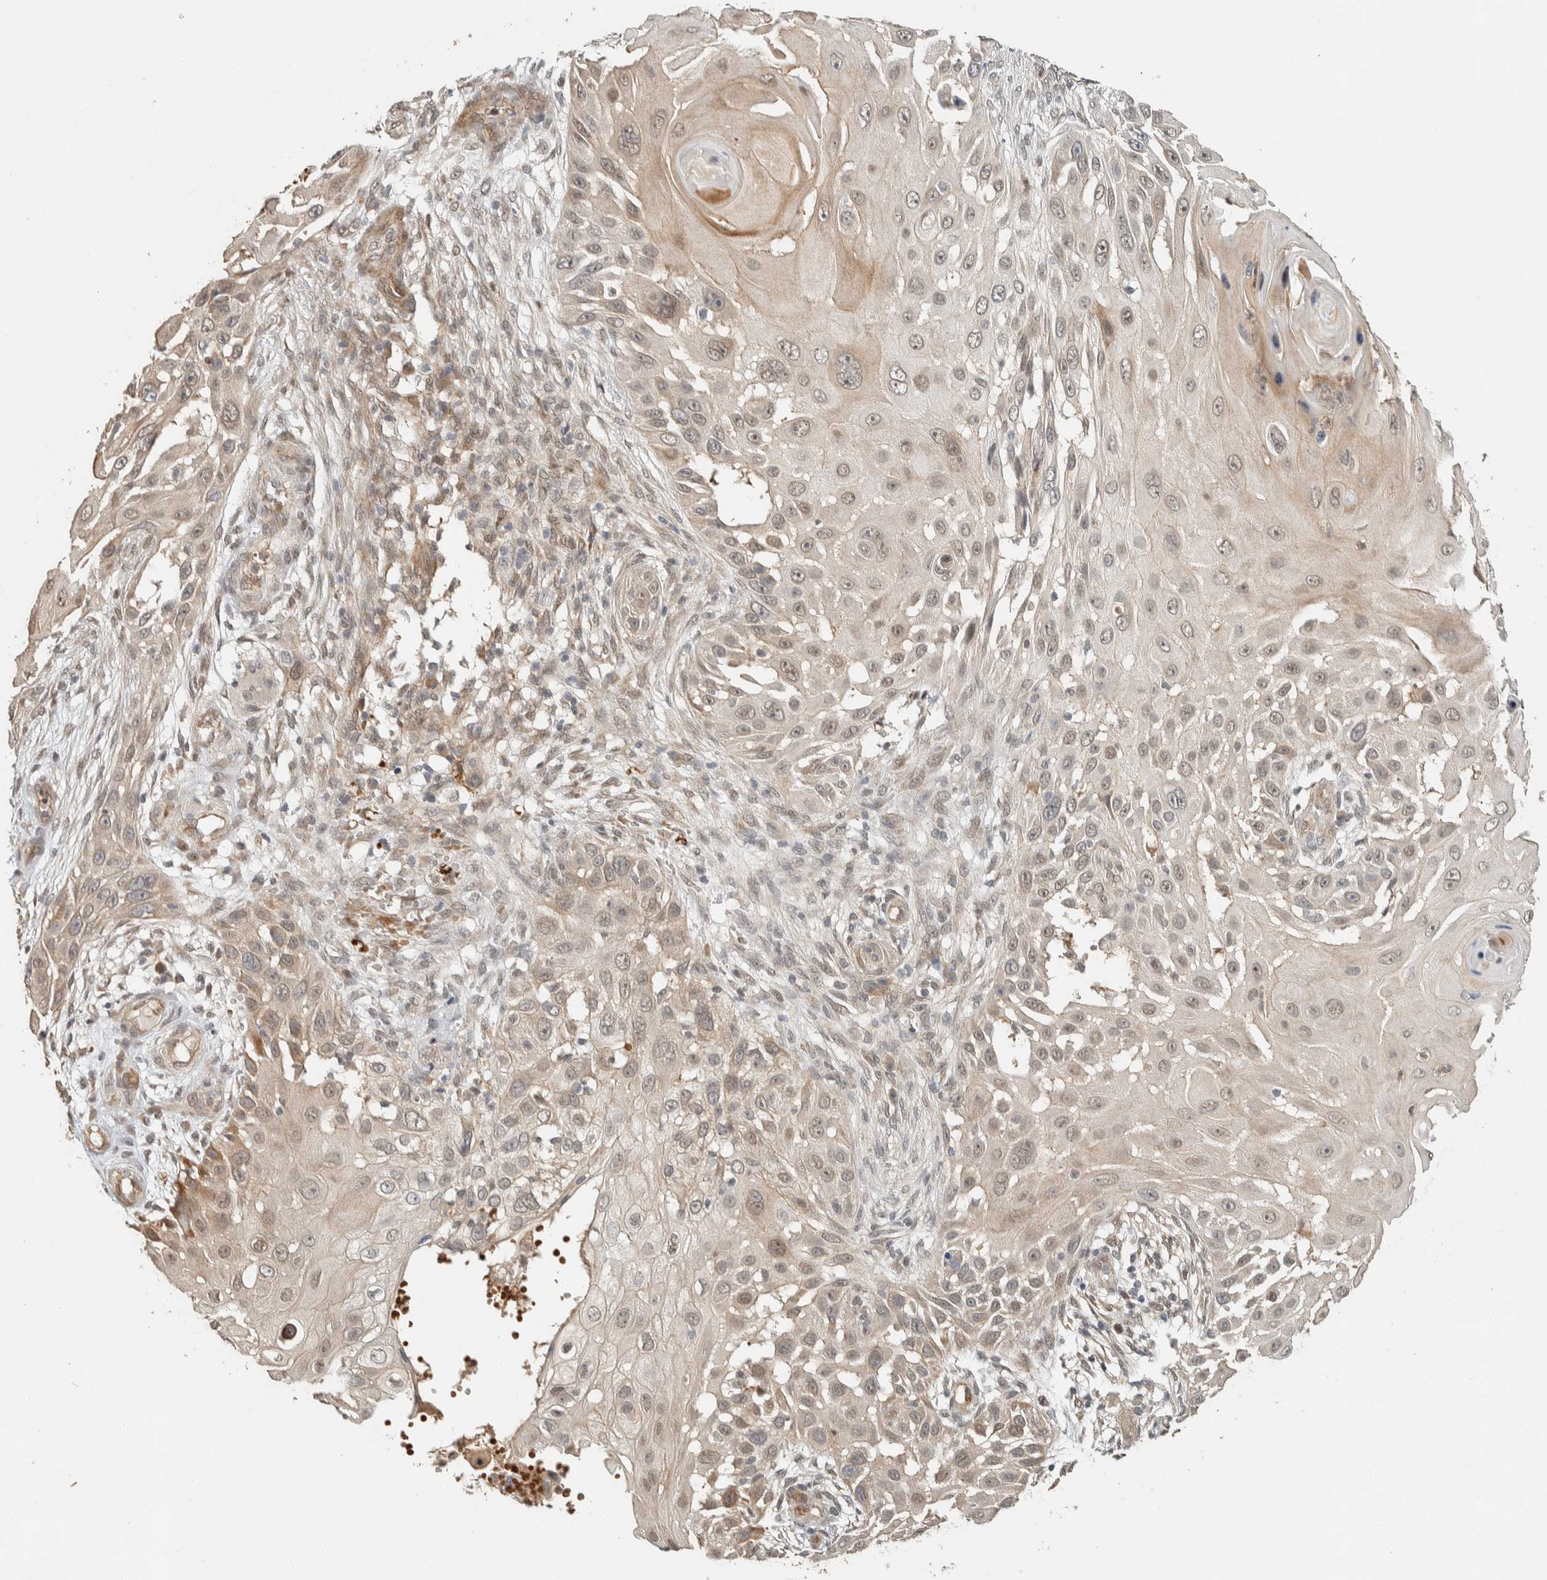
{"staining": {"intensity": "weak", "quantity": ">75%", "location": "nuclear"}, "tissue": "skin cancer", "cell_type": "Tumor cells", "image_type": "cancer", "snomed": [{"axis": "morphology", "description": "Squamous cell carcinoma, NOS"}, {"axis": "topography", "description": "Skin"}], "caption": "This is an image of immunohistochemistry staining of skin cancer (squamous cell carcinoma), which shows weak staining in the nuclear of tumor cells.", "gene": "ZBTB2", "patient": {"sex": "female", "age": 44}}